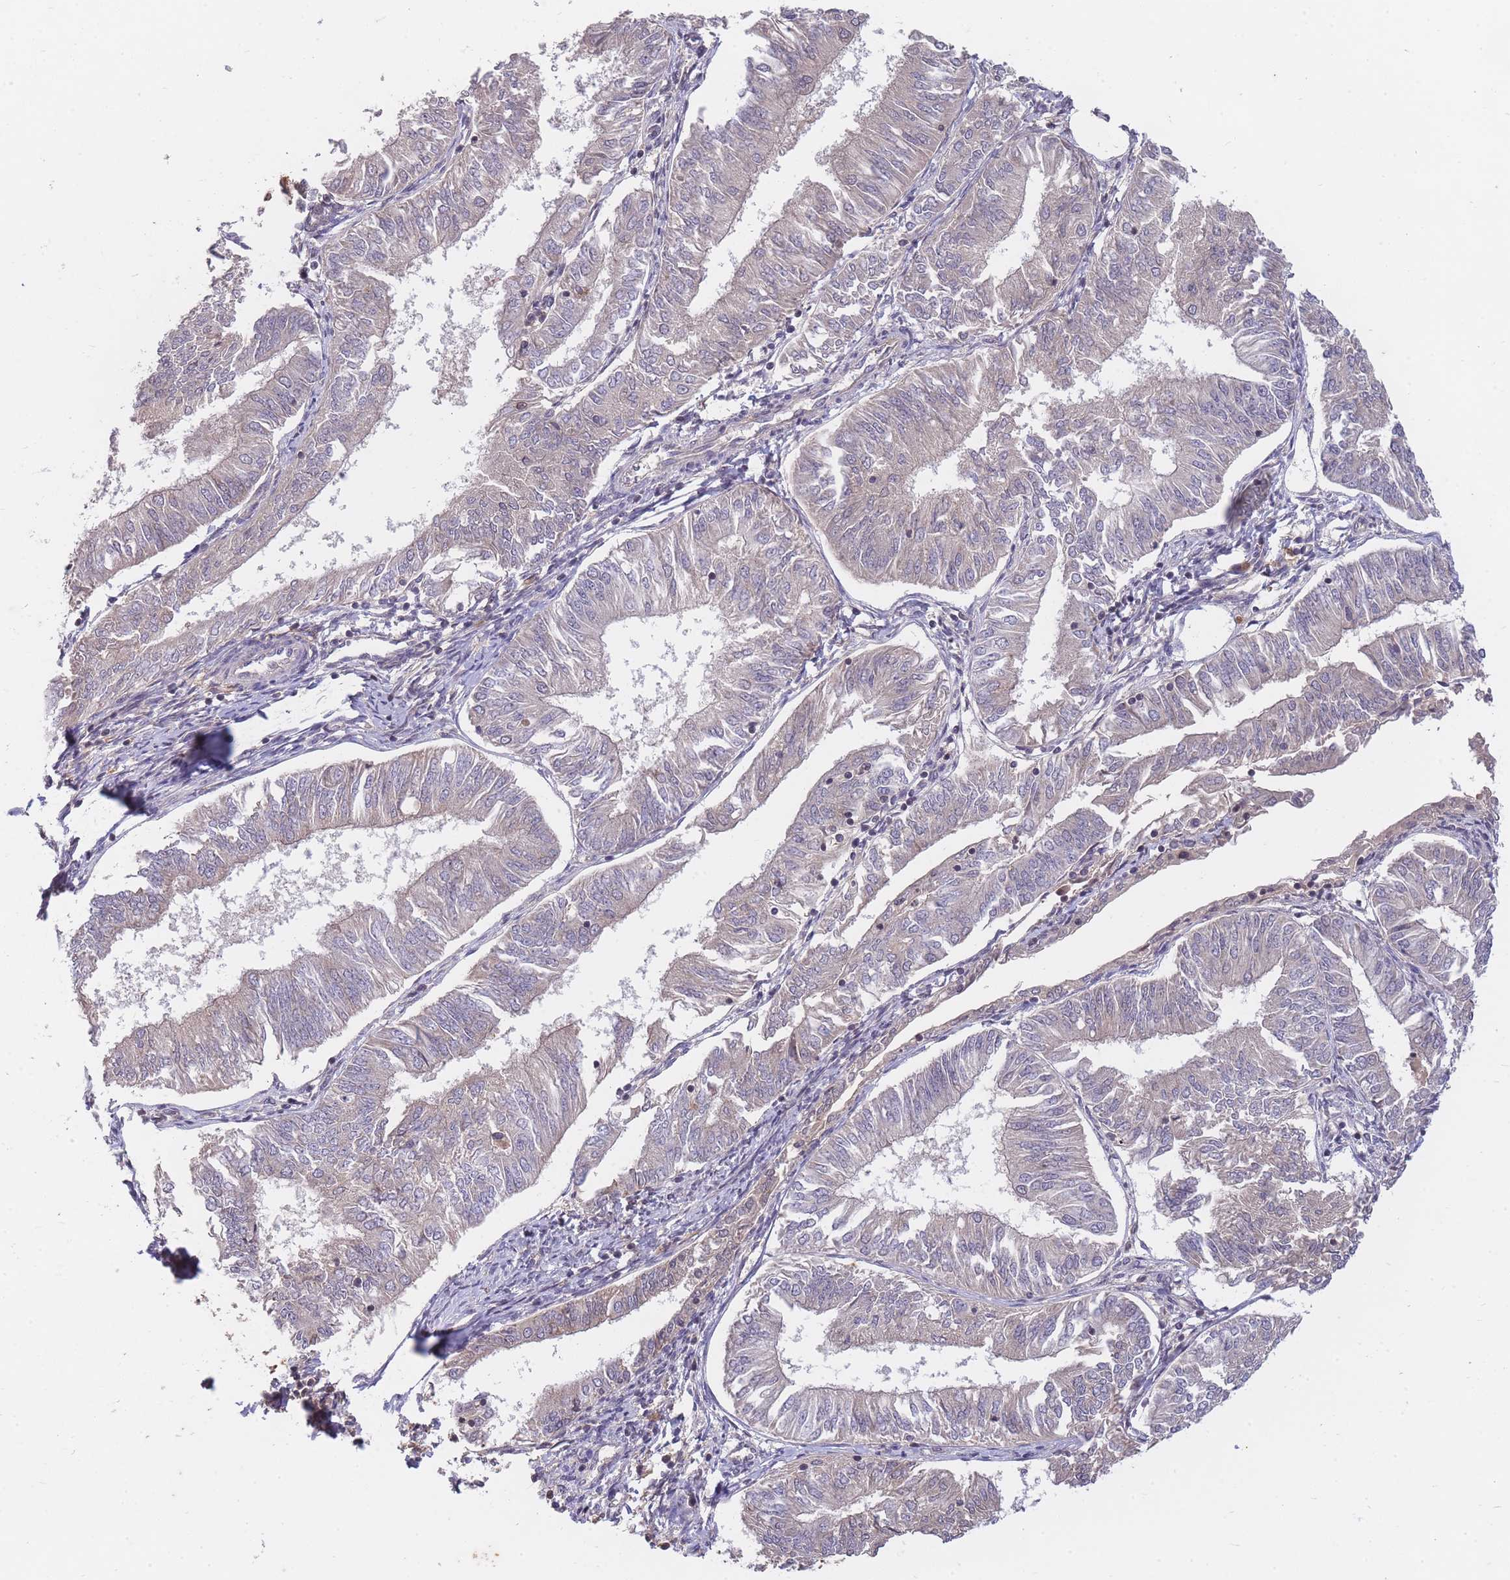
{"staining": {"intensity": "negative", "quantity": "none", "location": "none"}, "tissue": "endometrial cancer", "cell_type": "Tumor cells", "image_type": "cancer", "snomed": [{"axis": "morphology", "description": "Adenocarcinoma, NOS"}, {"axis": "topography", "description": "Endometrium"}], "caption": "IHC of endometrial cancer displays no positivity in tumor cells.", "gene": "RALGDS", "patient": {"sex": "female", "age": 58}}